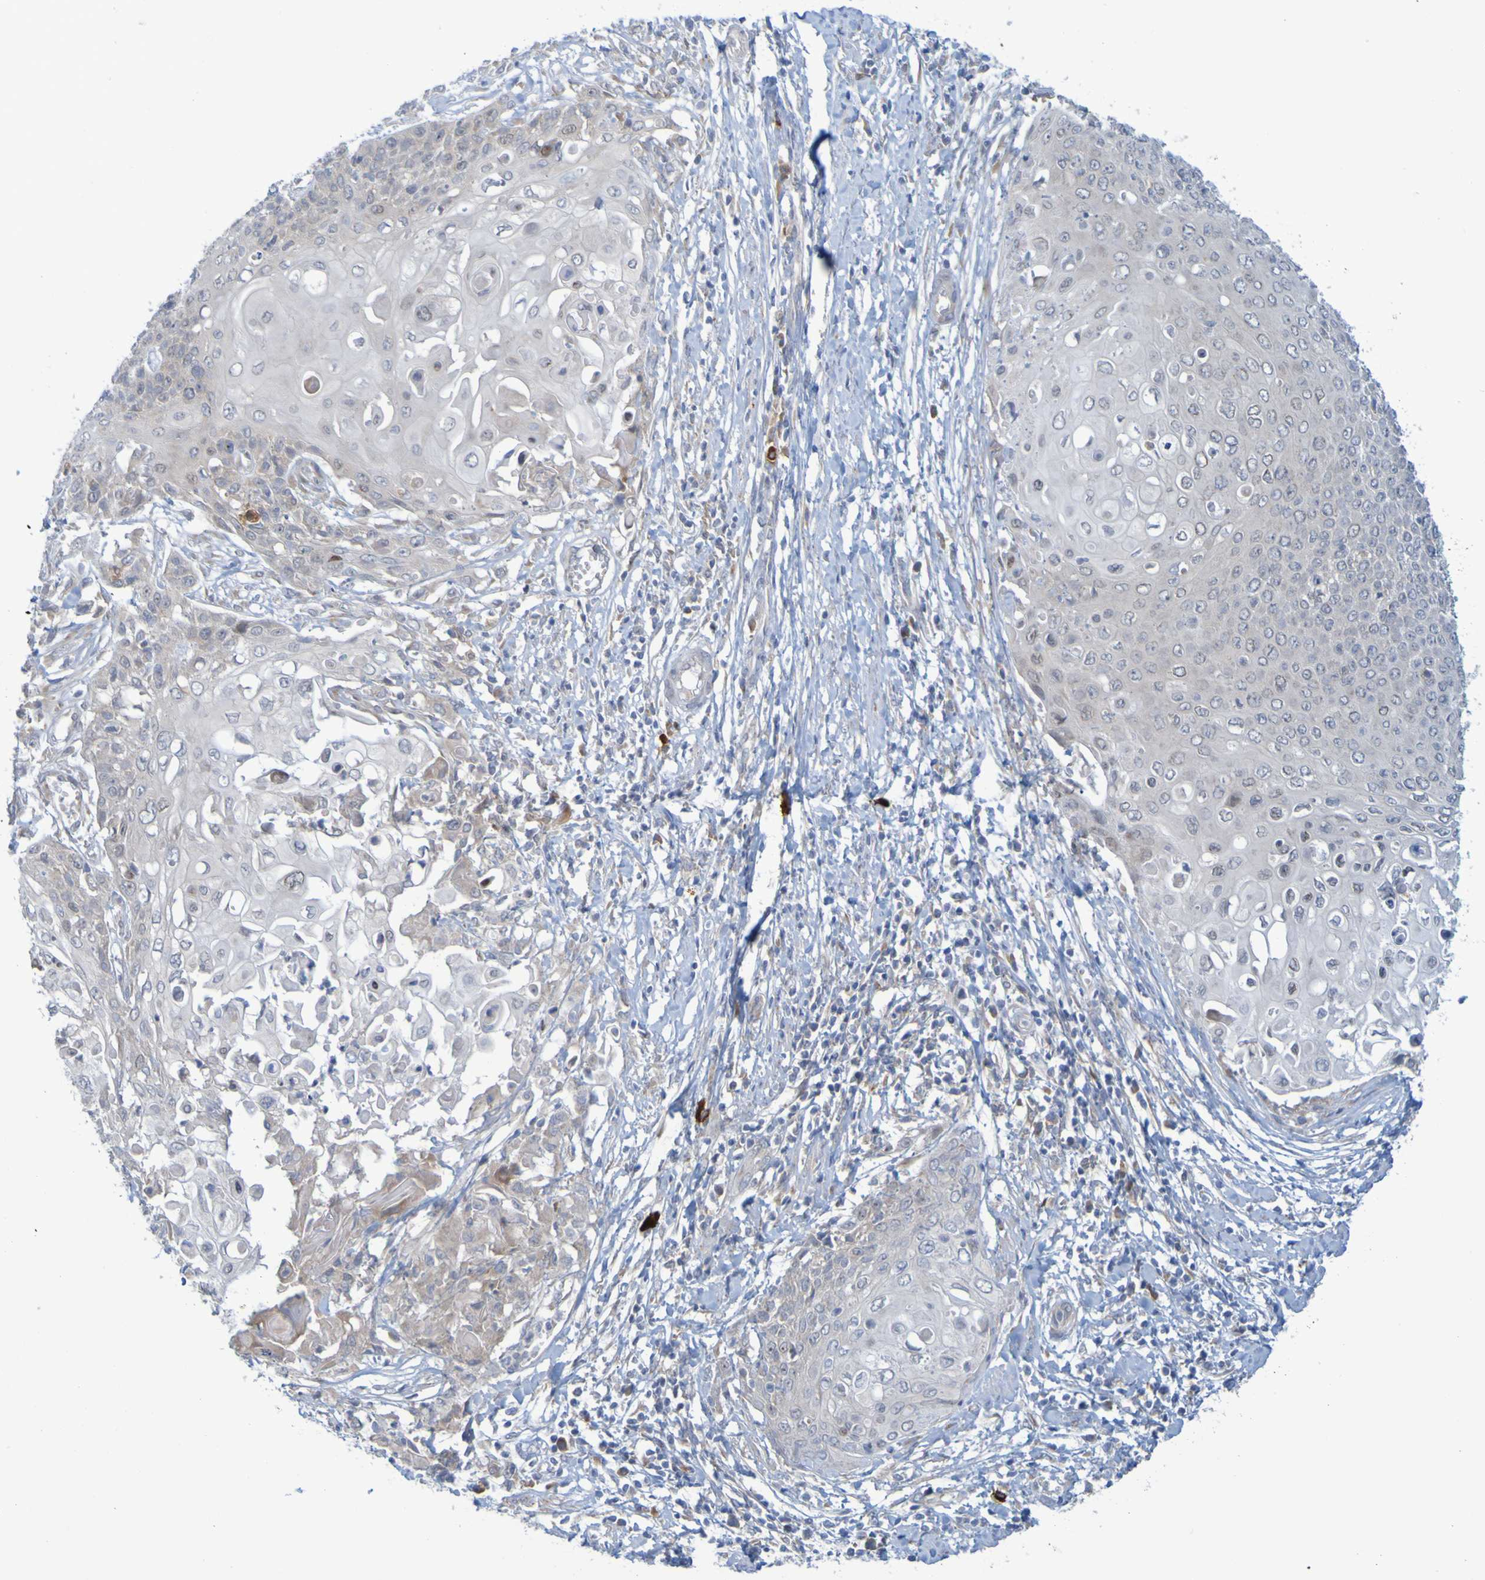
{"staining": {"intensity": "weak", "quantity": "<25%", "location": "cytoplasmic/membranous"}, "tissue": "cervical cancer", "cell_type": "Tumor cells", "image_type": "cancer", "snomed": [{"axis": "morphology", "description": "Squamous cell carcinoma, NOS"}, {"axis": "topography", "description": "Cervix"}], "caption": "The histopathology image shows no significant positivity in tumor cells of cervical squamous cell carcinoma.", "gene": "LILRB5", "patient": {"sex": "female", "age": 39}}